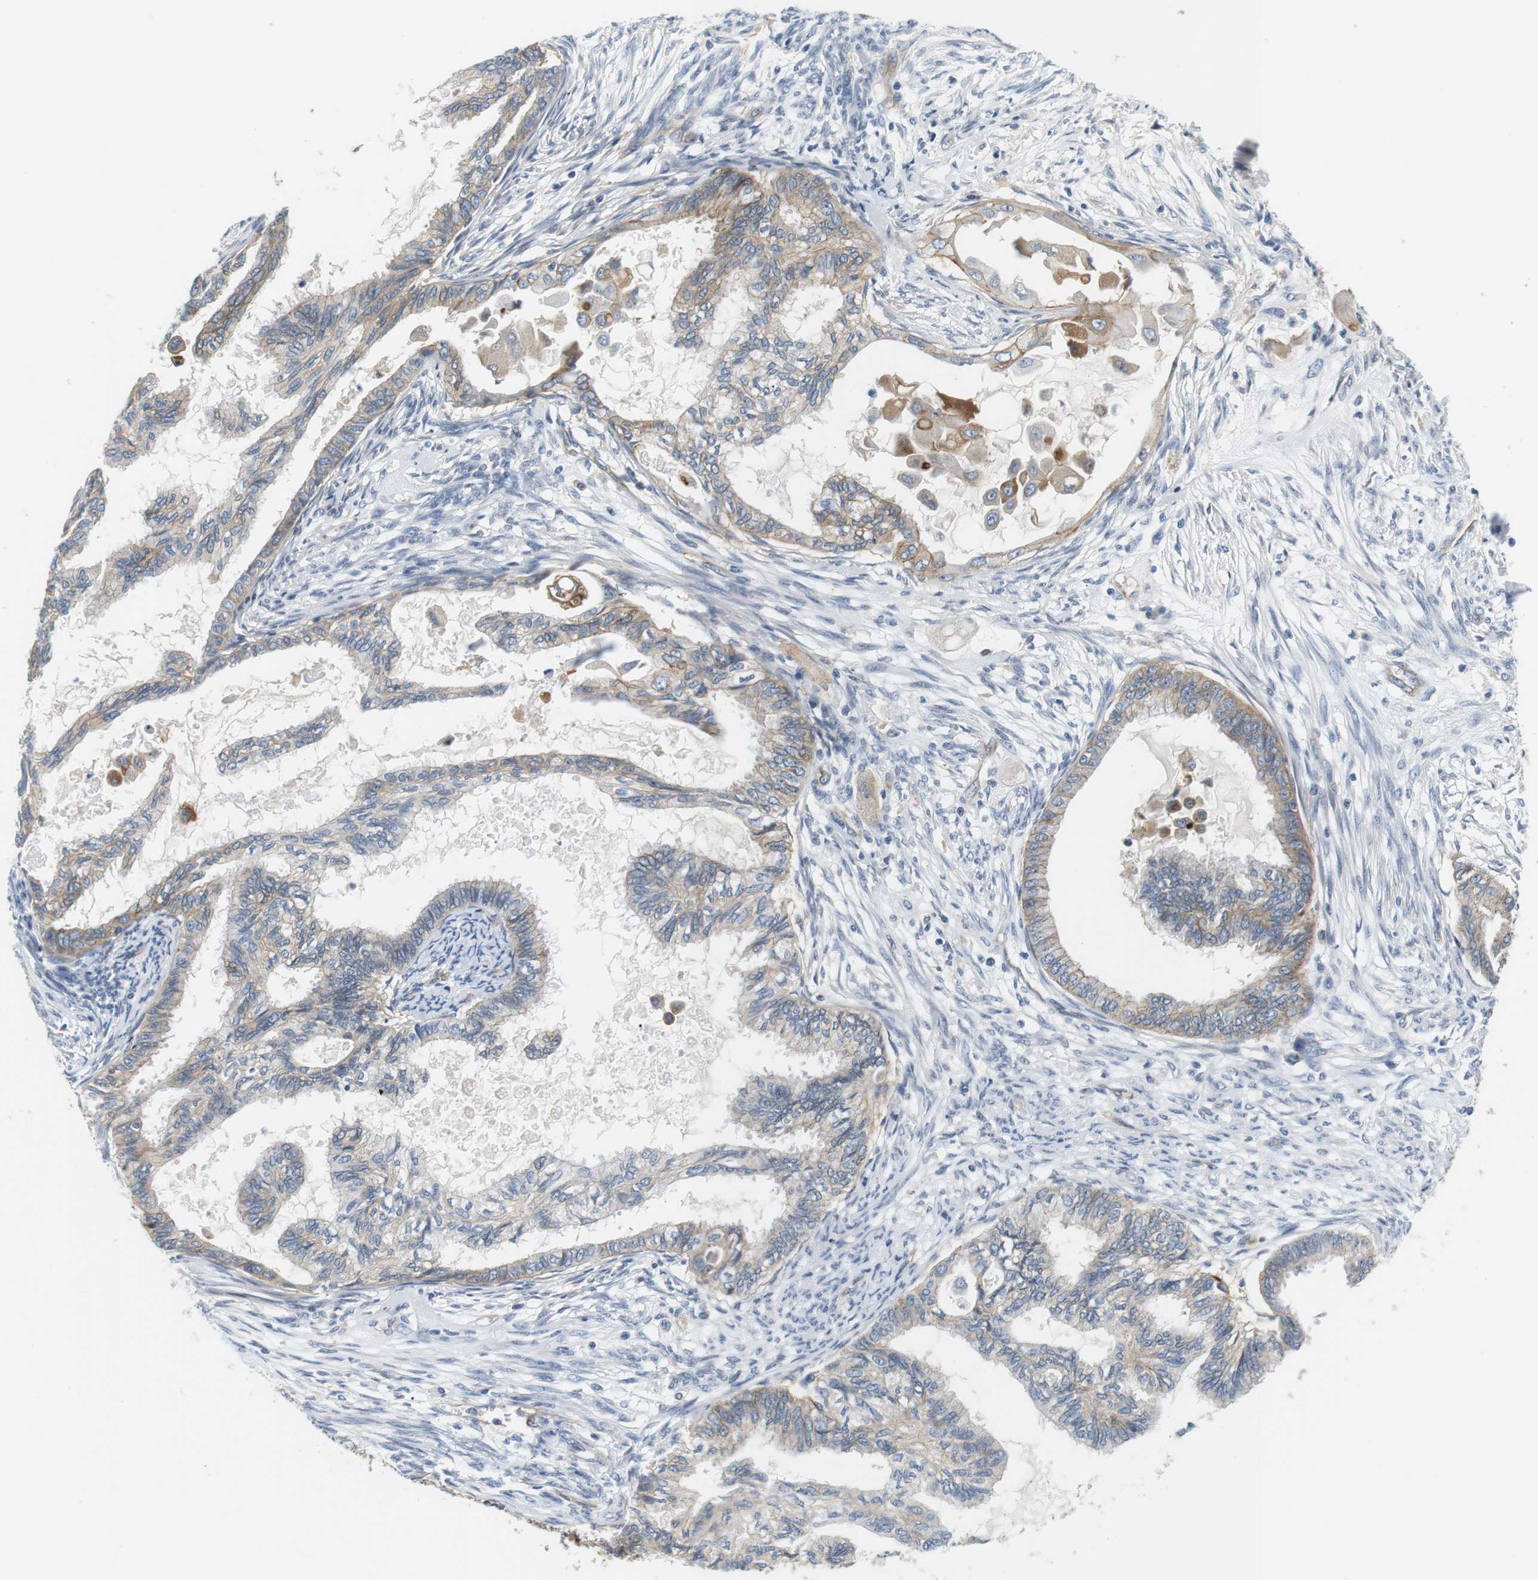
{"staining": {"intensity": "moderate", "quantity": "<25%", "location": "cytoplasmic/membranous"}, "tissue": "cervical cancer", "cell_type": "Tumor cells", "image_type": "cancer", "snomed": [{"axis": "morphology", "description": "Normal tissue, NOS"}, {"axis": "morphology", "description": "Adenocarcinoma, NOS"}, {"axis": "topography", "description": "Cervix"}, {"axis": "topography", "description": "Endometrium"}], "caption": "Brown immunohistochemical staining in adenocarcinoma (cervical) displays moderate cytoplasmic/membranous staining in approximately <25% of tumor cells.", "gene": "SLC30A1", "patient": {"sex": "female", "age": 86}}